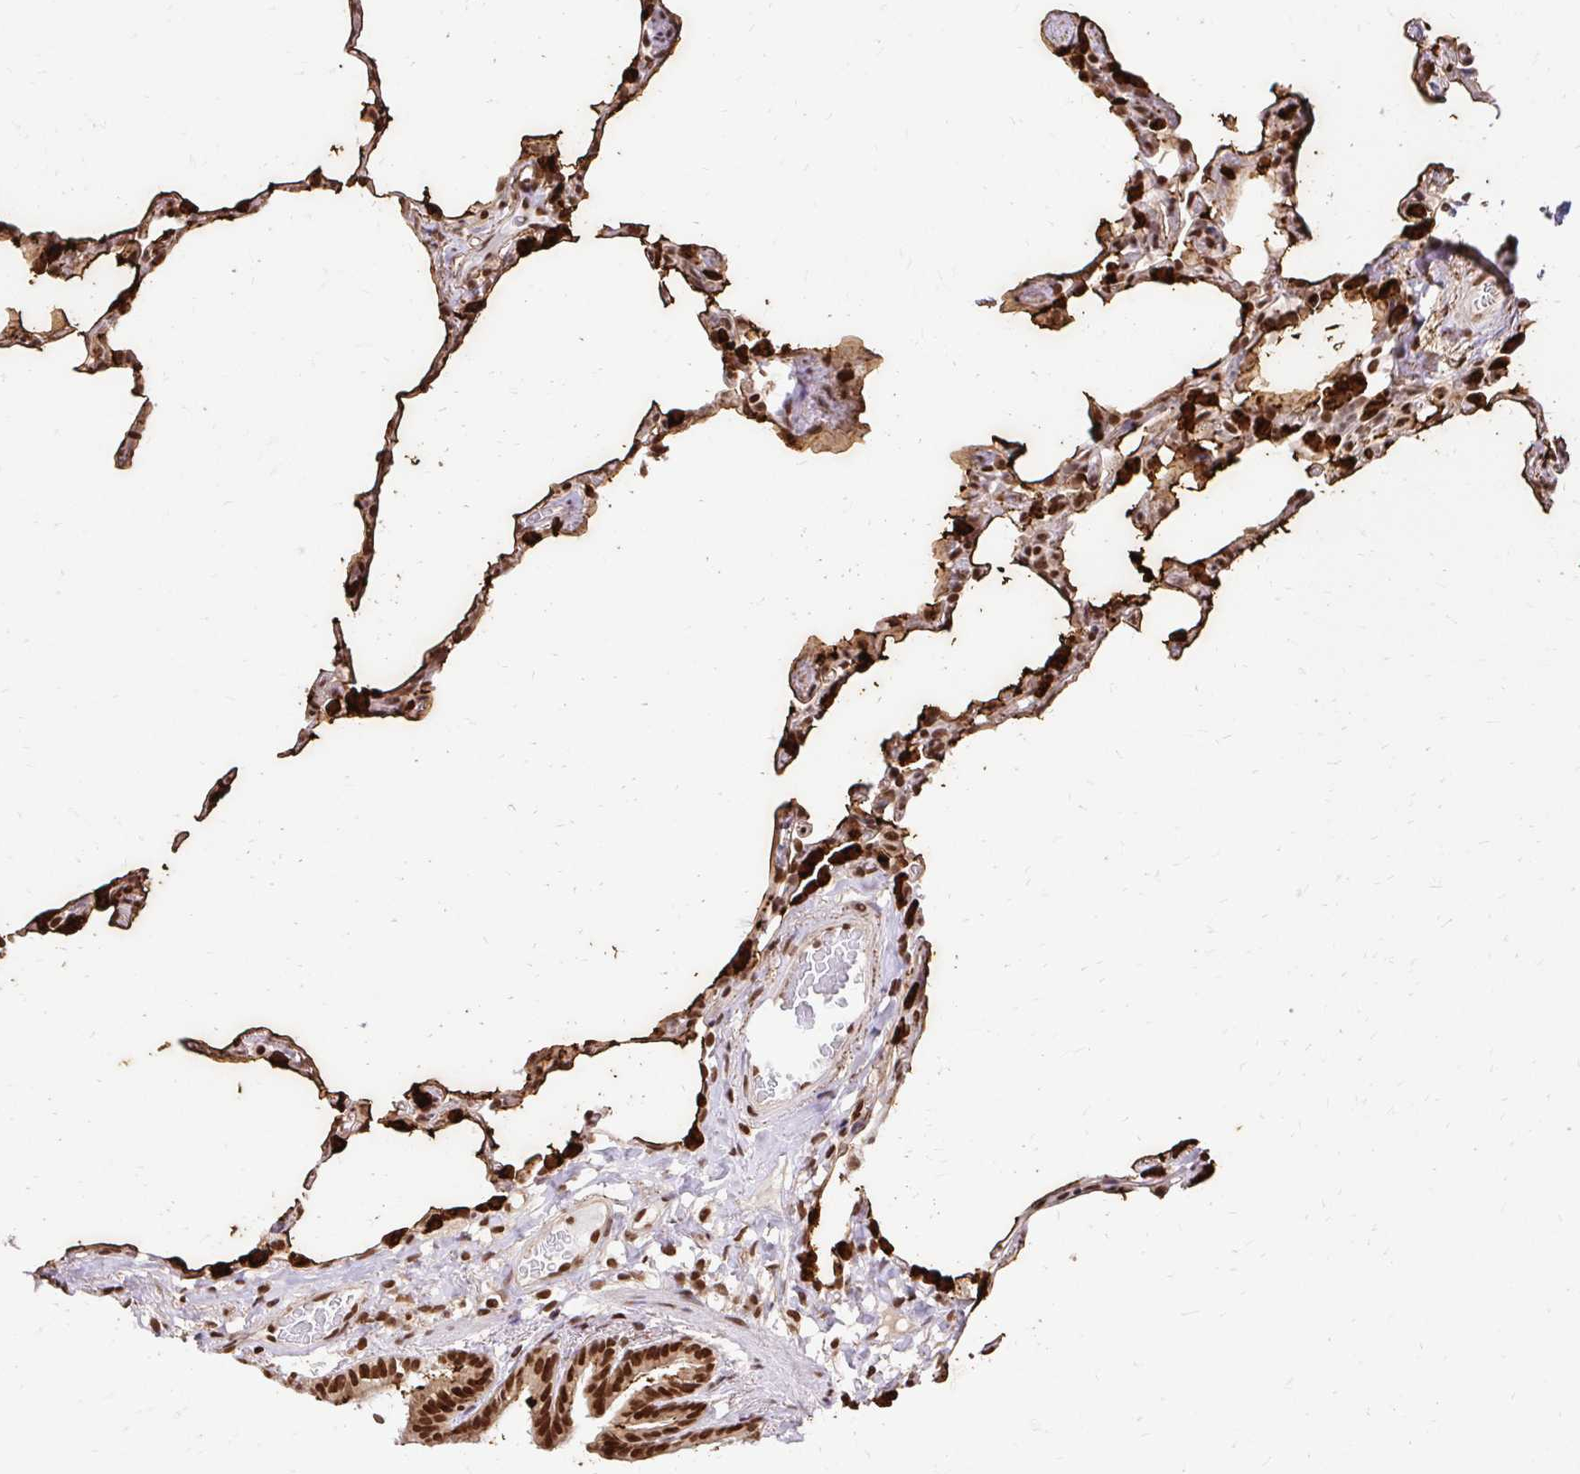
{"staining": {"intensity": "strong", "quantity": ">75%", "location": "cytoplasmic/membranous,nuclear"}, "tissue": "lung", "cell_type": "Alveolar cells", "image_type": "normal", "snomed": [{"axis": "morphology", "description": "Normal tissue, NOS"}, {"axis": "topography", "description": "Lung"}], "caption": "Approximately >75% of alveolar cells in benign lung show strong cytoplasmic/membranous,nuclear protein staining as visualized by brown immunohistochemical staining.", "gene": "GLYR1", "patient": {"sex": "female", "age": 57}}